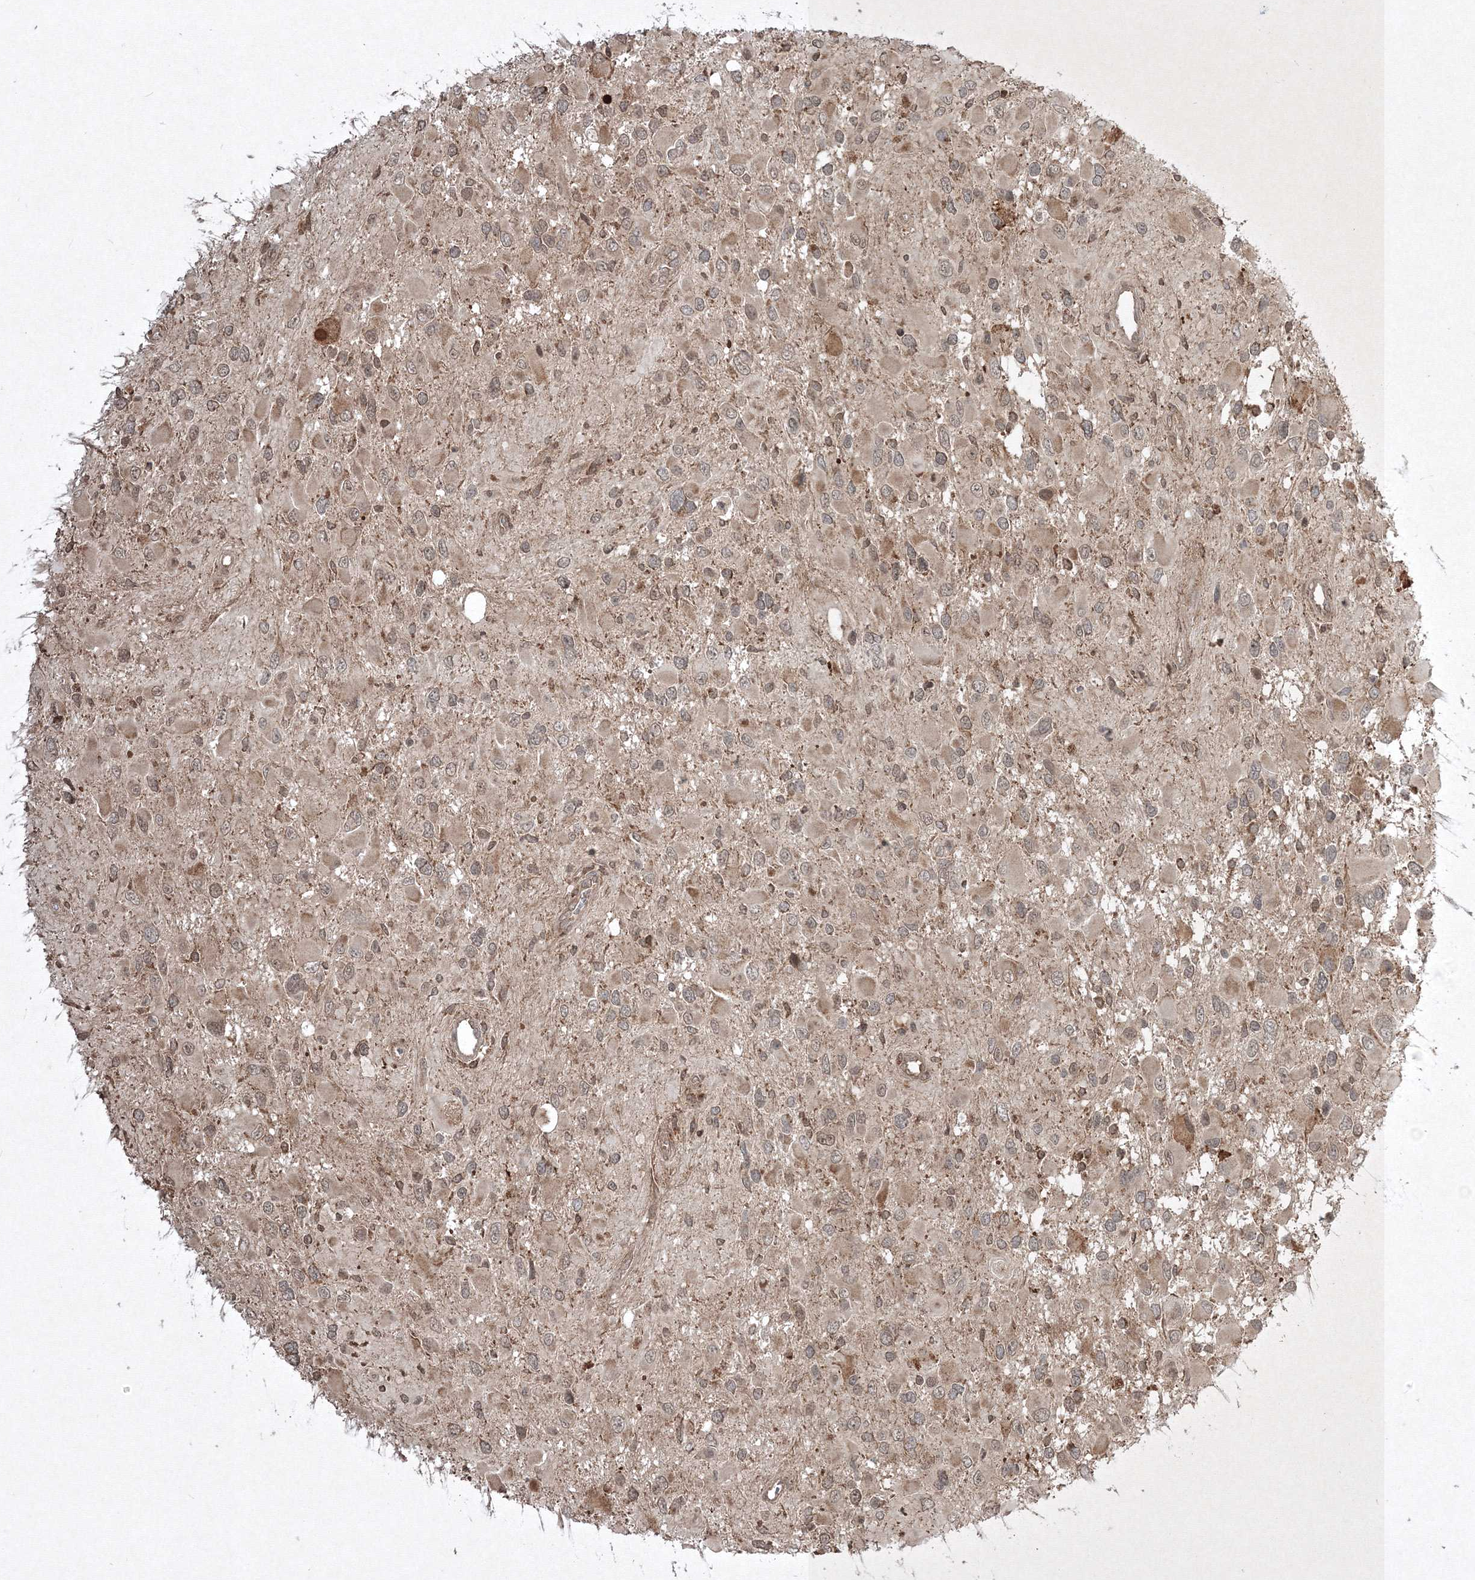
{"staining": {"intensity": "weak", "quantity": "<25%", "location": "cytoplasmic/membranous,nuclear"}, "tissue": "glioma", "cell_type": "Tumor cells", "image_type": "cancer", "snomed": [{"axis": "morphology", "description": "Glioma, malignant, High grade"}, {"axis": "topography", "description": "Brain"}], "caption": "A photomicrograph of glioma stained for a protein displays no brown staining in tumor cells.", "gene": "PLTP", "patient": {"sex": "male", "age": 53}}